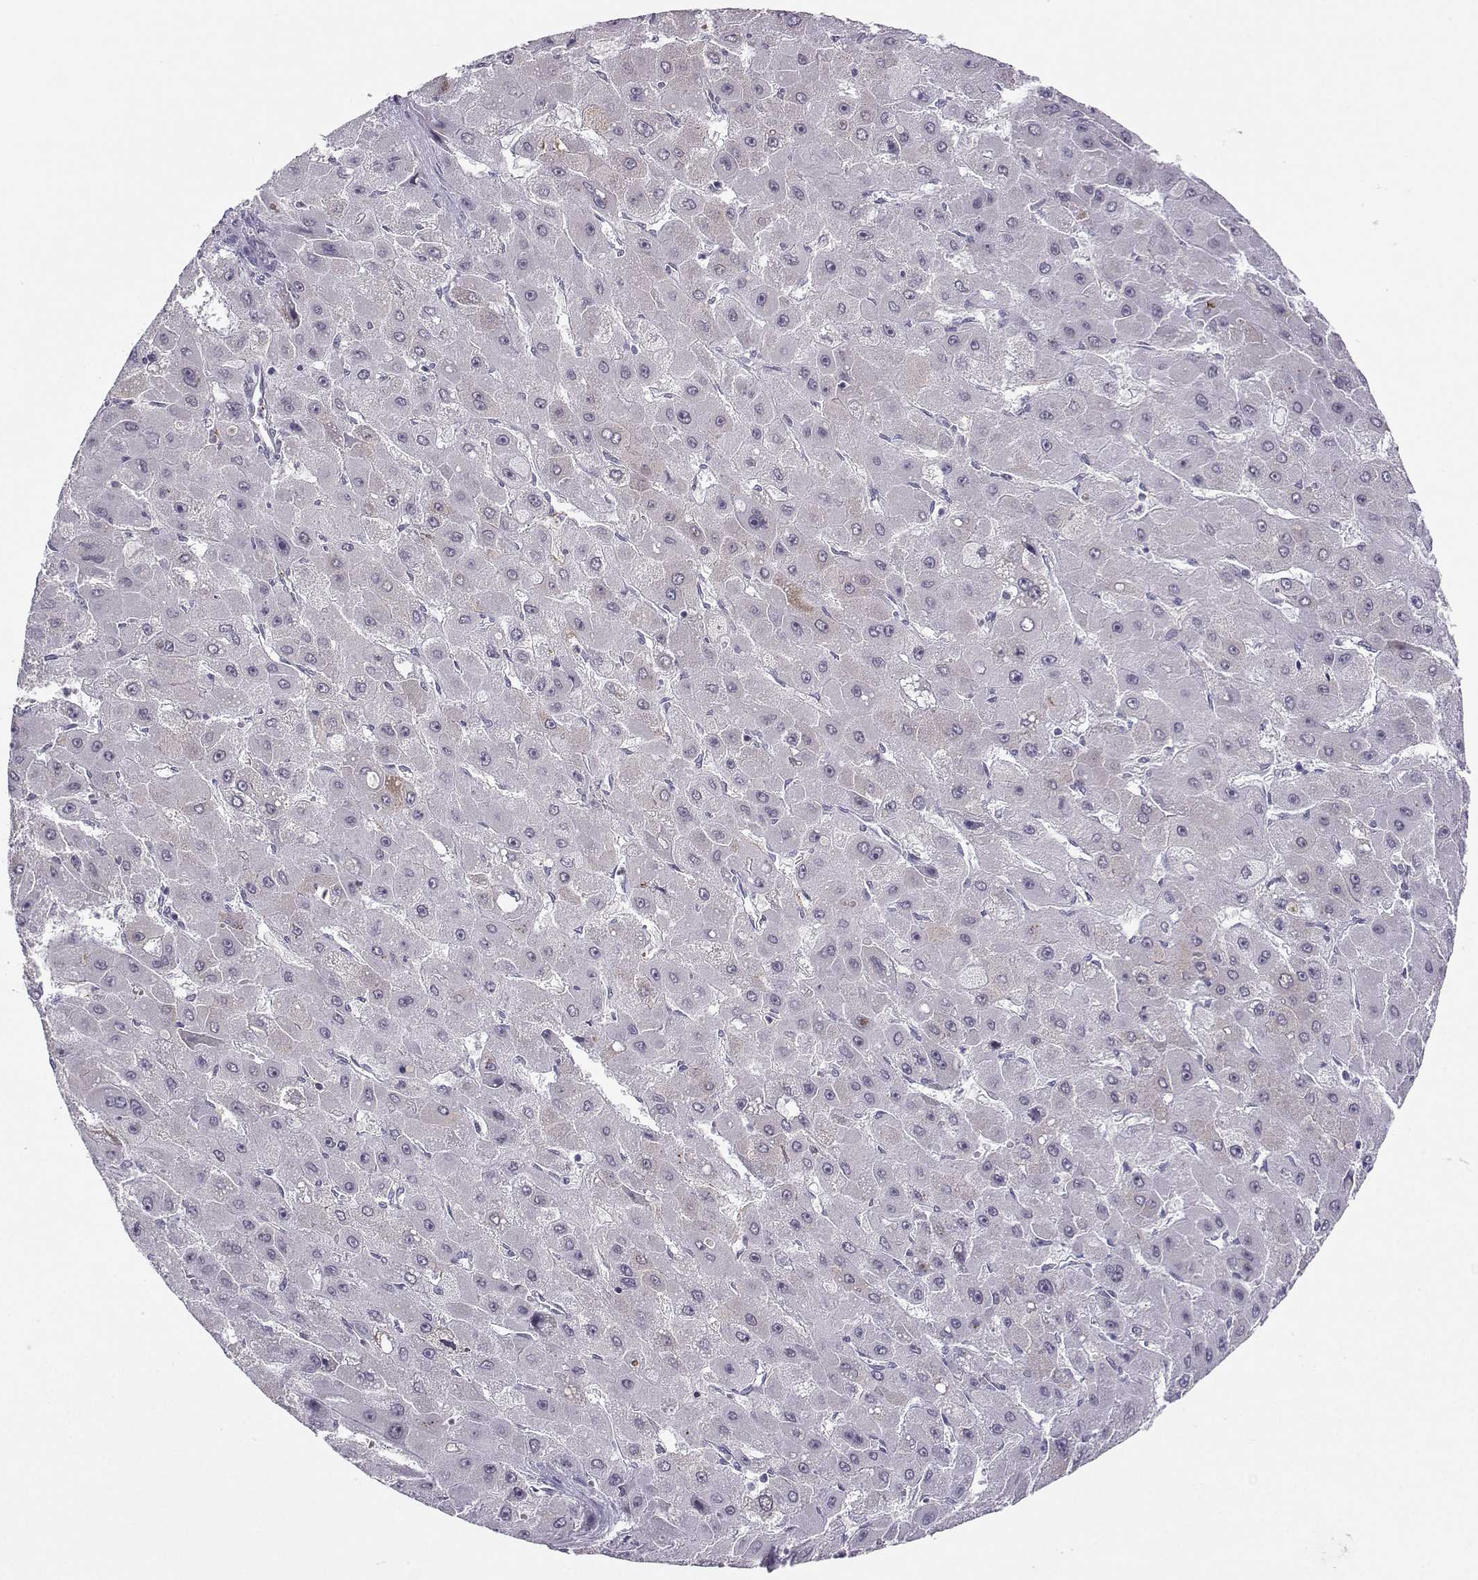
{"staining": {"intensity": "negative", "quantity": "none", "location": "none"}, "tissue": "liver cancer", "cell_type": "Tumor cells", "image_type": "cancer", "snomed": [{"axis": "morphology", "description": "Carcinoma, Hepatocellular, NOS"}, {"axis": "topography", "description": "Liver"}], "caption": "Protein analysis of liver hepatocellular carcinoma shows no significant positivity in tumor cells. (Brightfield microscopy of DAB (3,3'-diaminobenzidine) immunohistochemistry at high magnification).", "gene": "LHX1", "patient": {"sex": "female", "age": 25}}